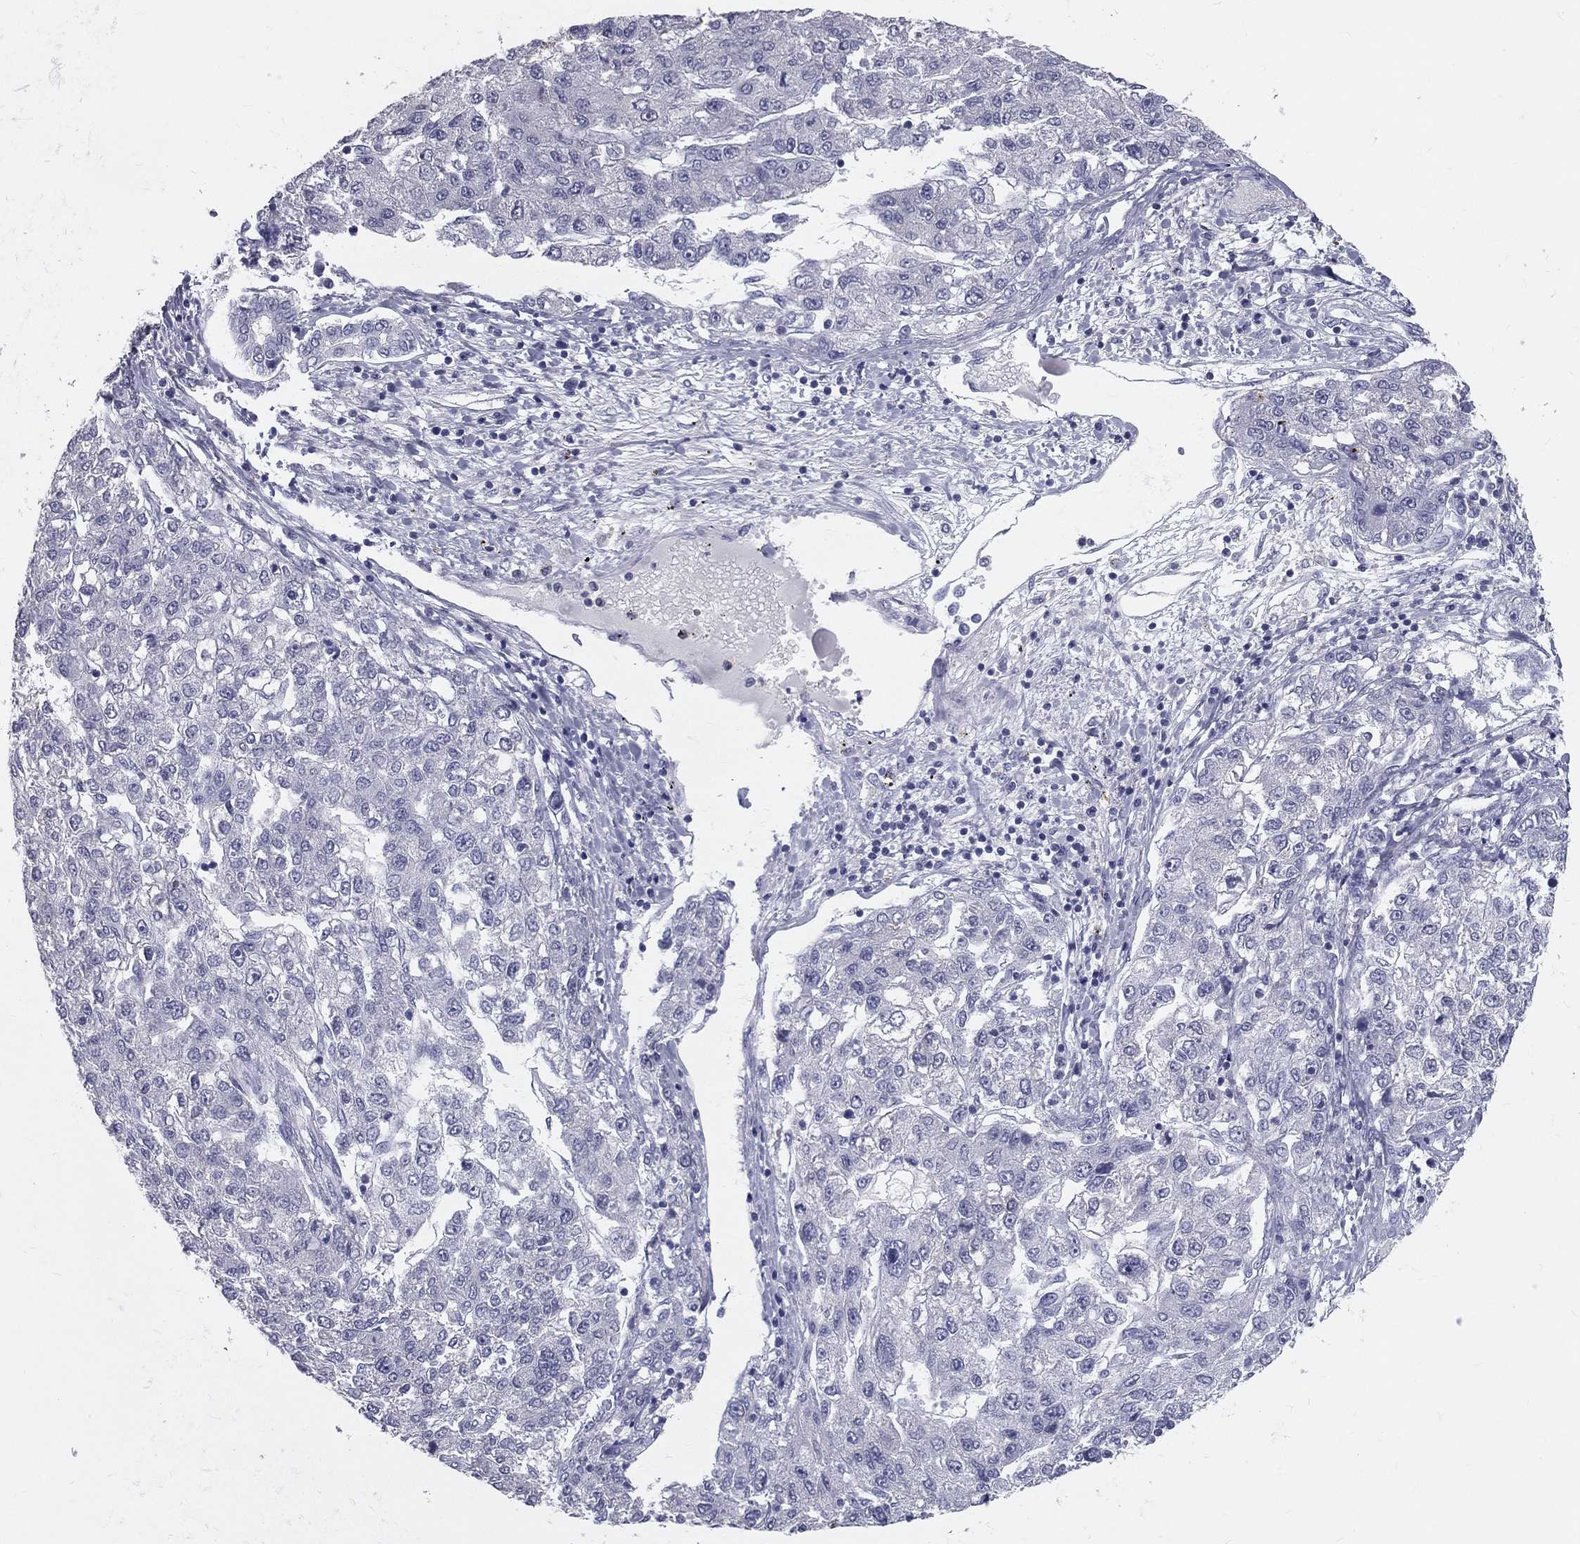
{"staining": {"intensity": "negative", "quantity": "none", "location": "none"}, "tissue": "liver cancer", "cell_type": "Tumor cells", "image_type": "cancer", "snomed": [{"axis": "morphology", "description": "Carcinoma, Hepatocellular, NOS"}, {"axis": "topography", "description": "Liver"}], "caption": "A histopathology image of human hepatocellular carcinoma (liver) is negative for staining in tumor cells.", "gene": "TFPI2", "patient": {"sex": "male", "age": 56}}